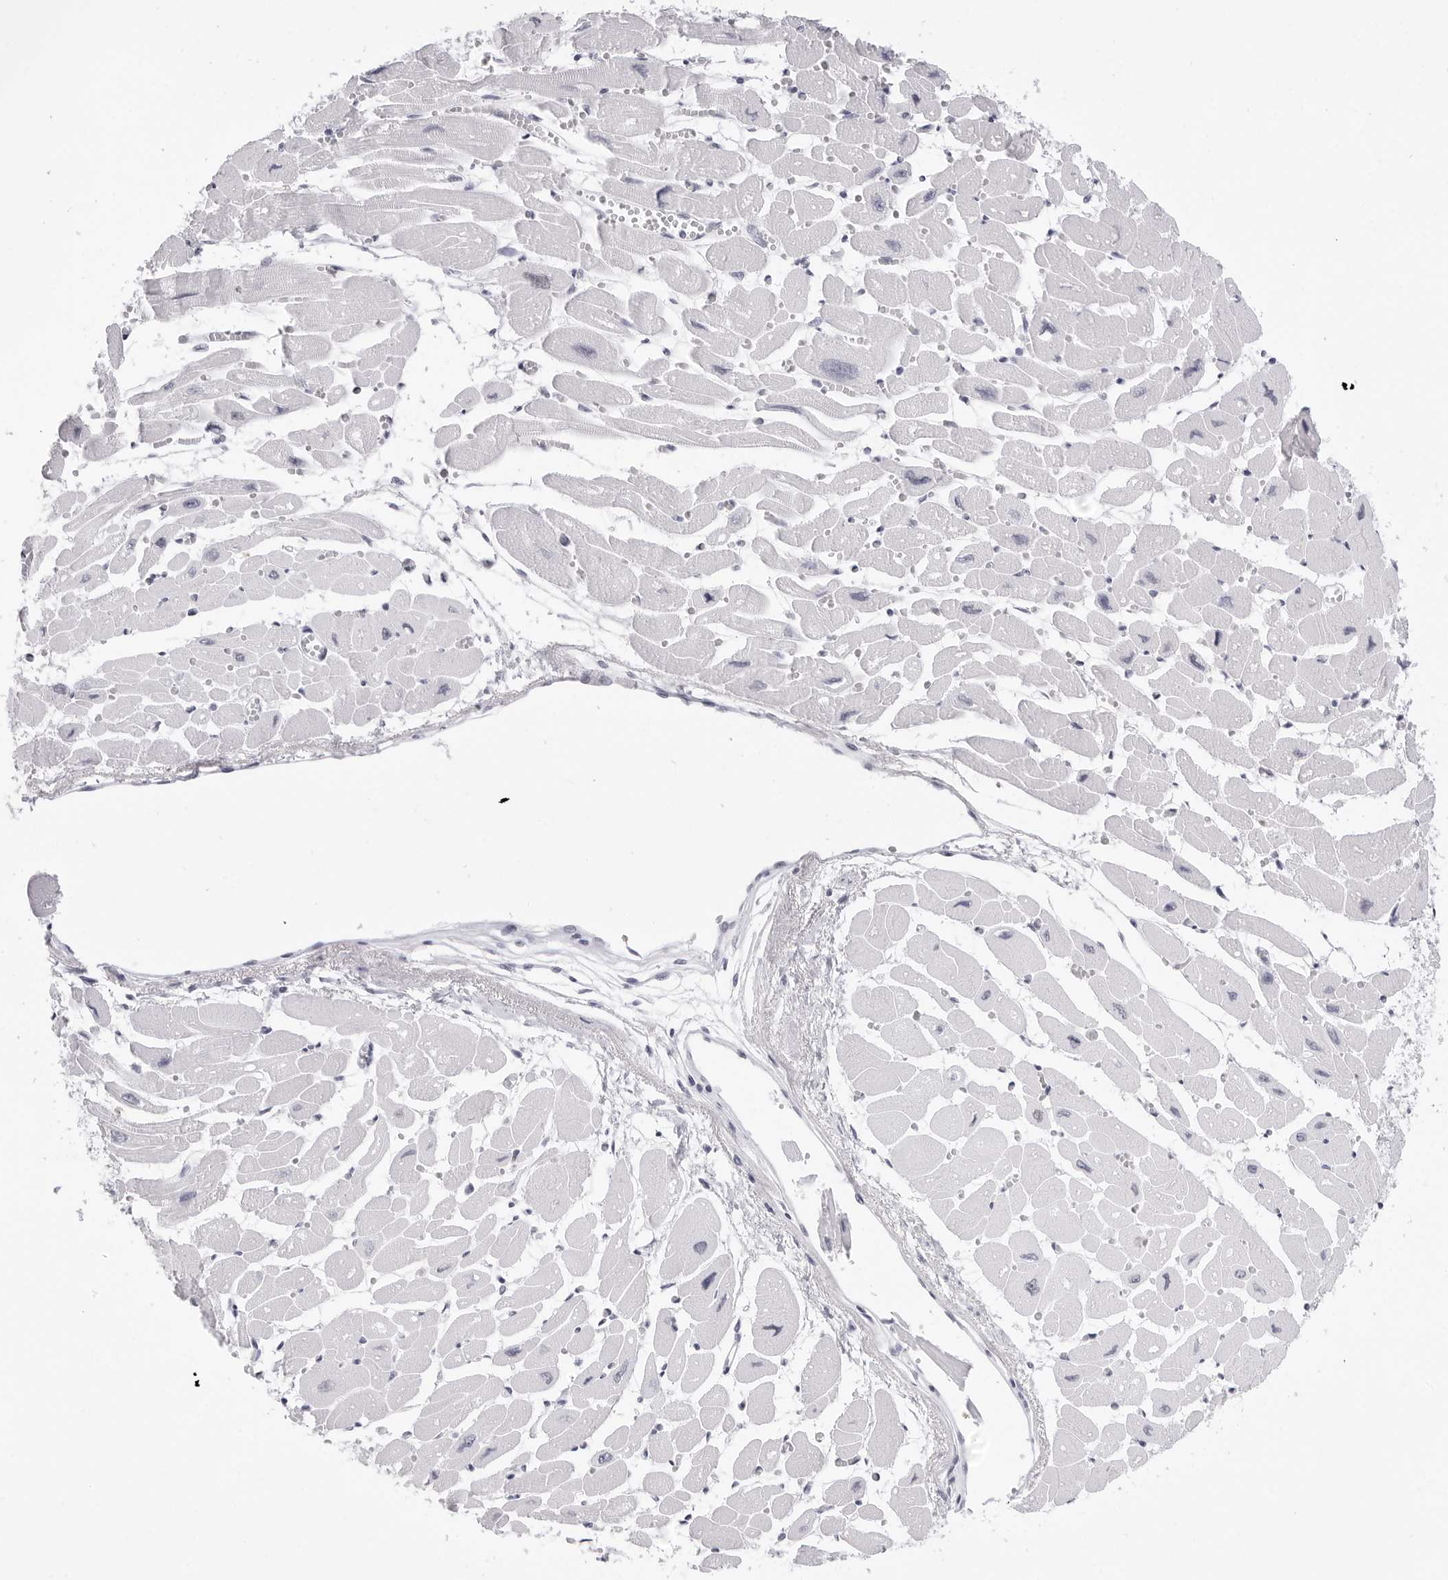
{"staining": {"intensity": "moderate", "quantity": "<25%", "location": "nuclear"}, "tissue": "heart muscle", "cell_type": "Cardiomyocytes", "image_type": "normal", "snomed": [{"axis": "morphology", "description": "Normal tissue, NOS"}, {"axis": "topography", "description": "Heart"}], "caption": "About <25% of cardiomyocytes in benign human heart muscle show moderate nuclear protein staining as visualized by brown immunohistochemical staining.", "gene": "NASP", "patient": {"sex": "female", "age": 54}}